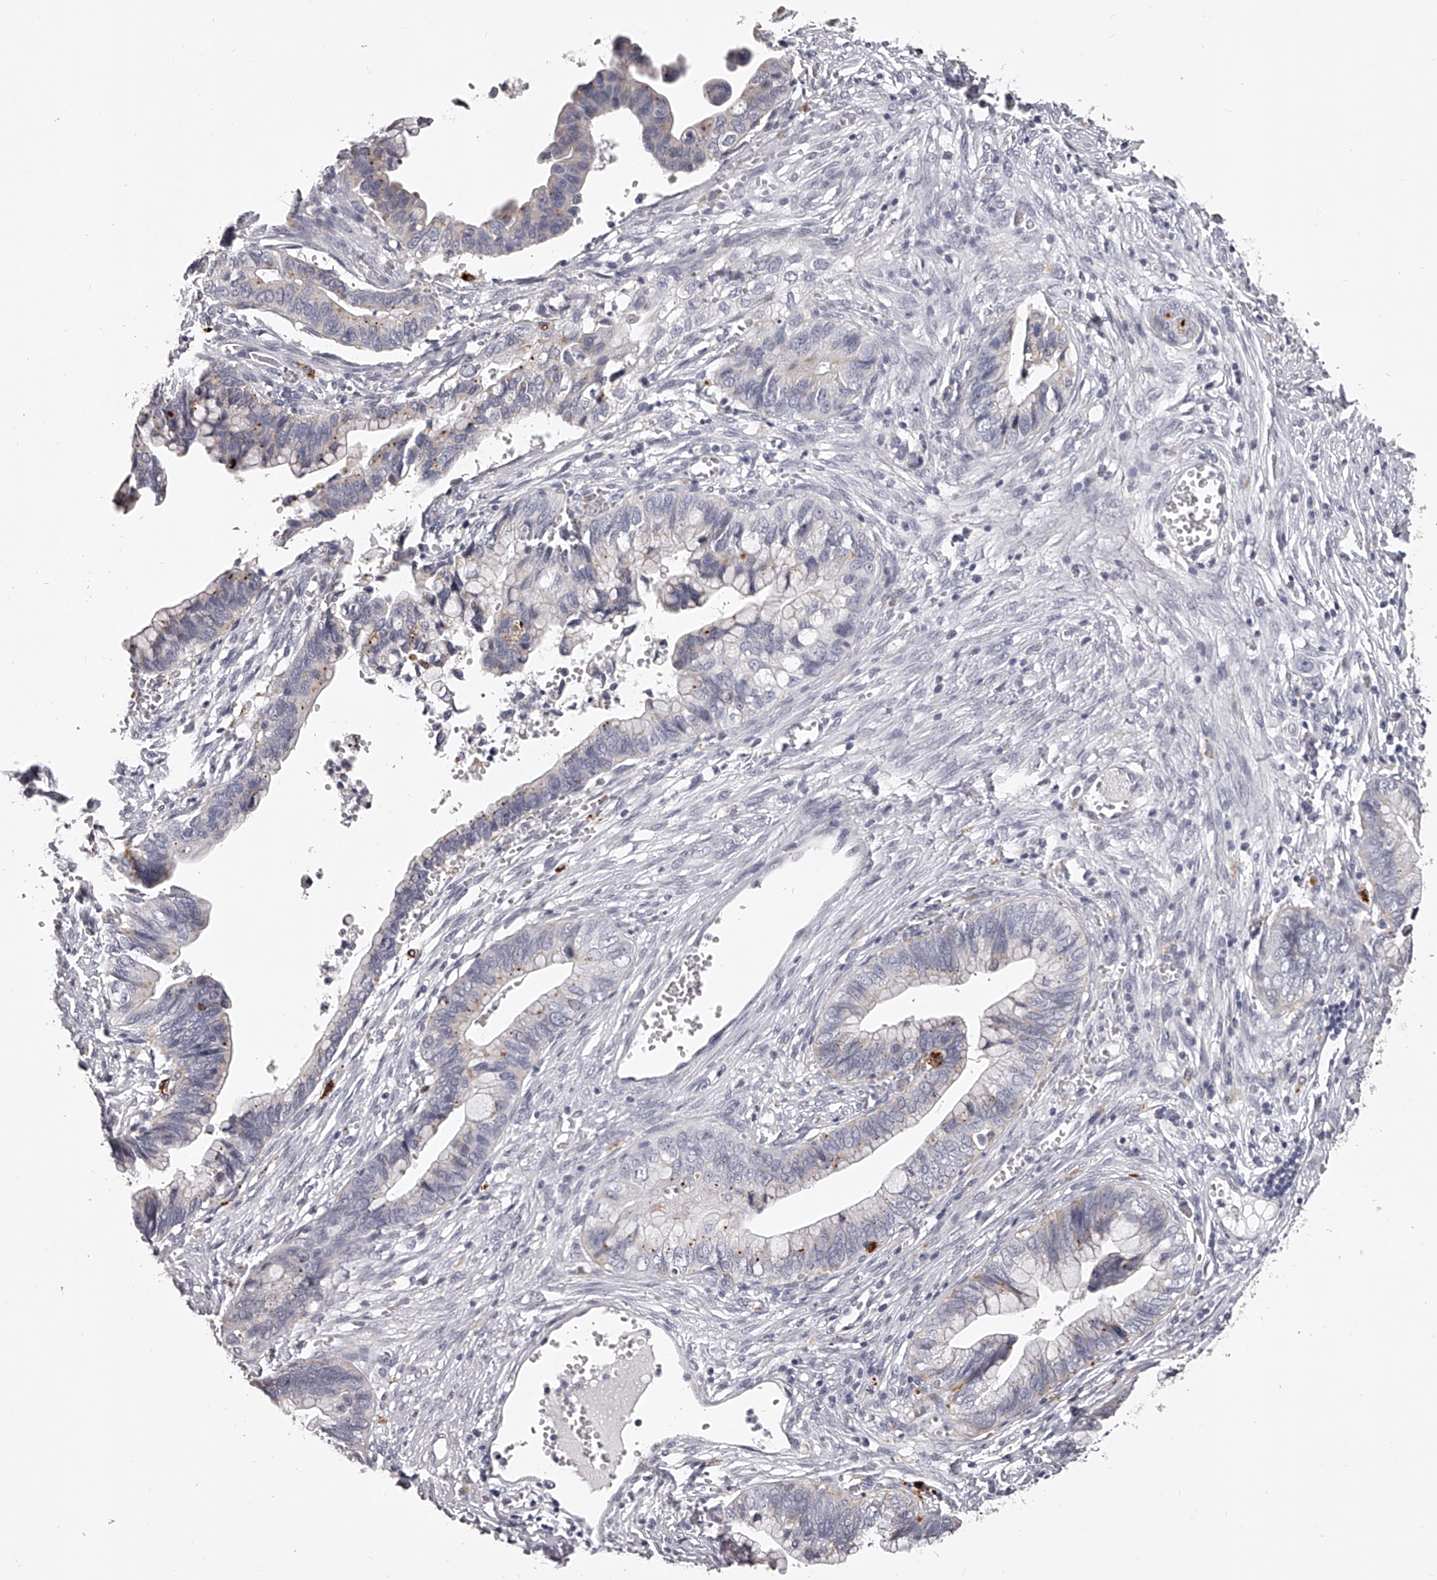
{"staining": {"intensity": "weak", "quantity": "<25%", "location": "cytoplasmic/membranous"}, "tissue": "cervical cancer", "cell_type": "Tumor cells", "image_type": "cancer", "snomed": [{"axis": "morphology", "description": "Adenocarcinoma, NOS"}, {"axis": "topography", "description": "Cervix"}], "caption": "This is an IHC histopathology image of human cervical cancer. There is no staining in tumor cells.", "gene": "DMRT1", "patient": {"sex": "female", "age": 44}}